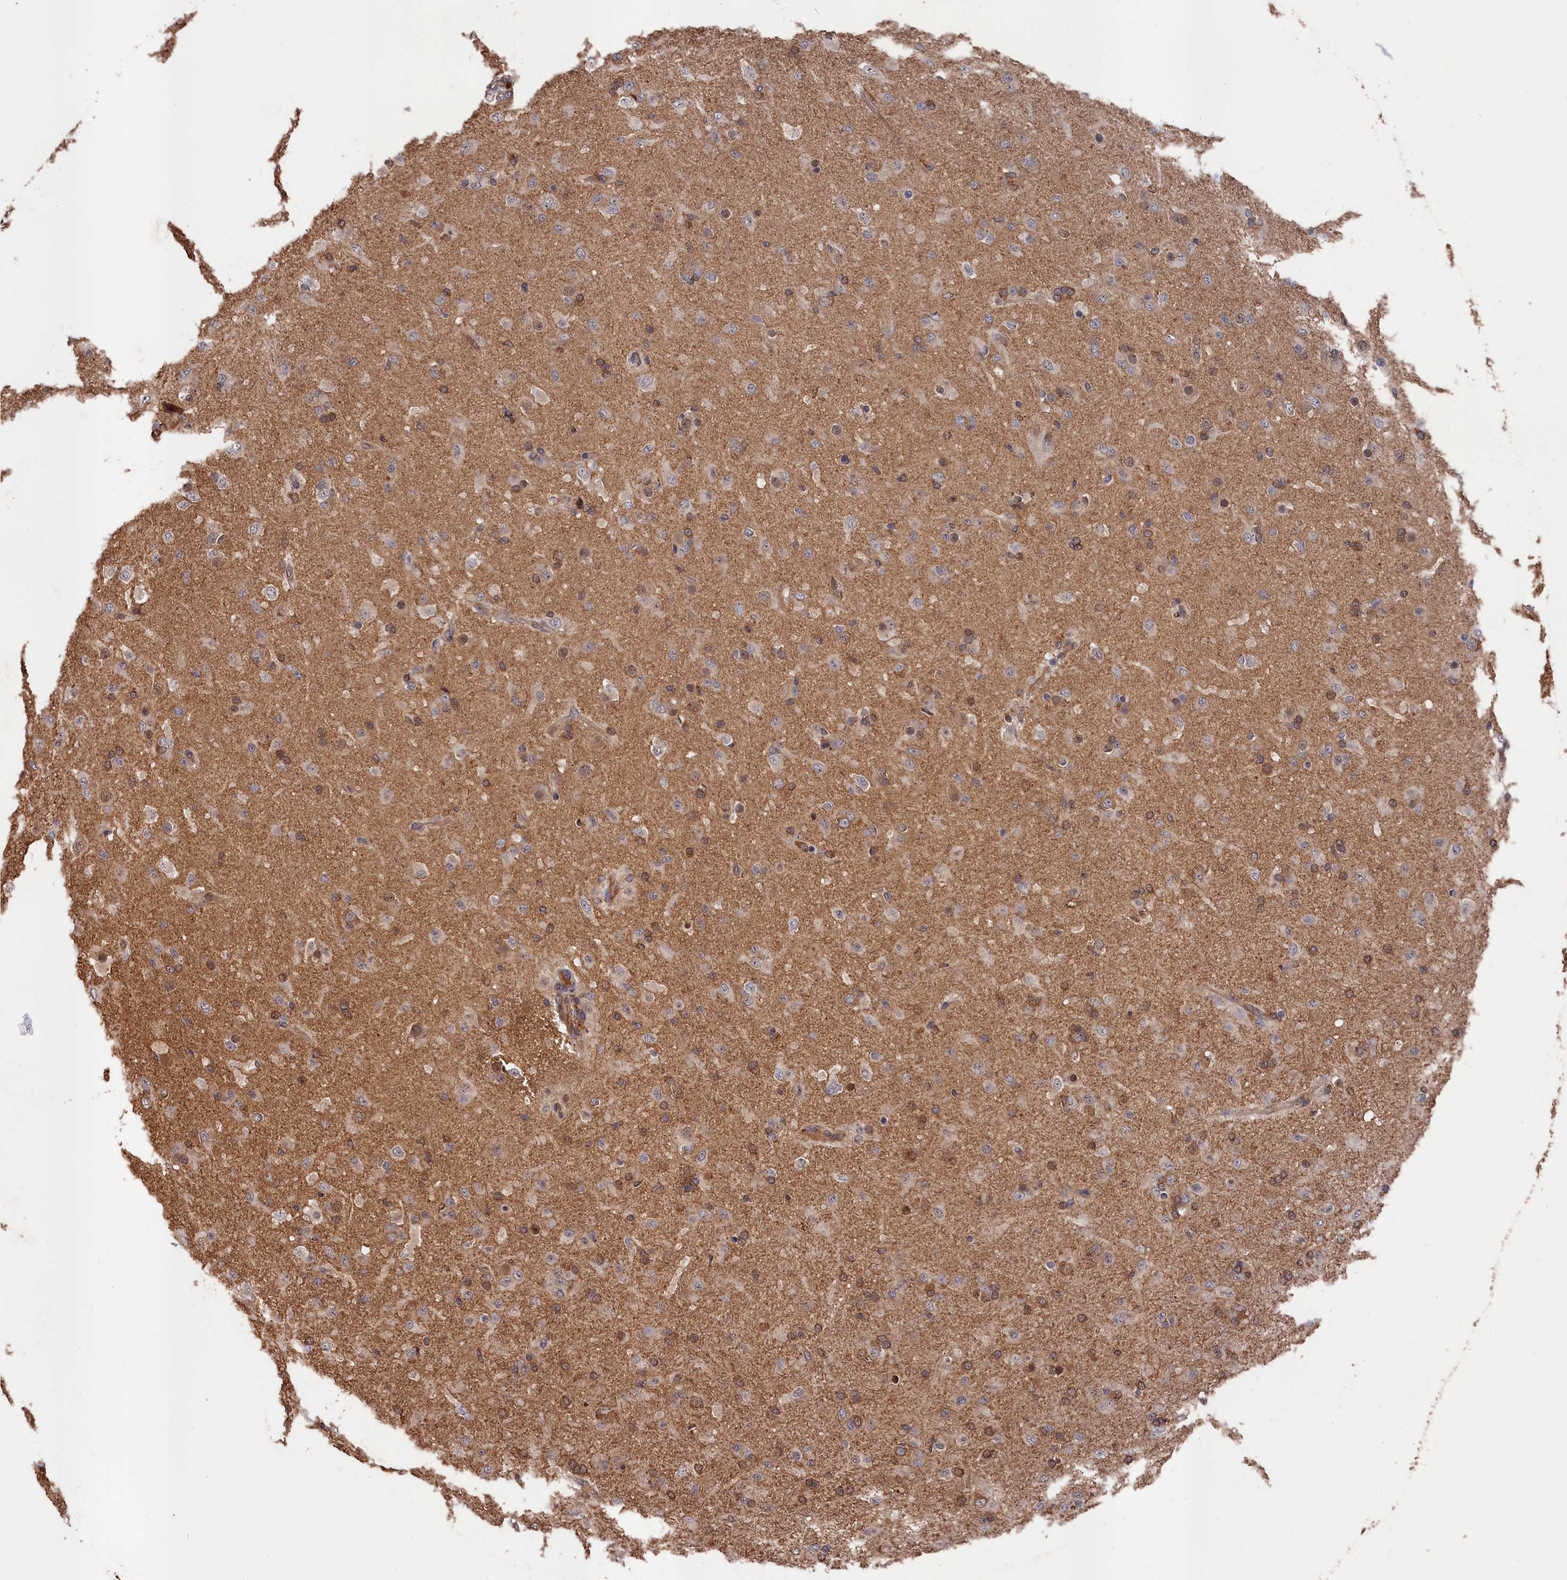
{"staining": {"intensity": "weak", "quantity": "25%-75%", "location": "cytoplasmic/membranous"}, "tissue": "glioma", "cell_type": "Tumor cells", "image_type": "cancer", "snomed": [{"axis": "morphology", "description": "Glioma, malignant, Low grade"}, {"axis": "topography", "description": "Brain"}], "caption": "Human glioma stained with a protein marker displays weak staining in tumor cells.", "gene": "RMI2", "patient": {"sex": "male", "age": 65}}